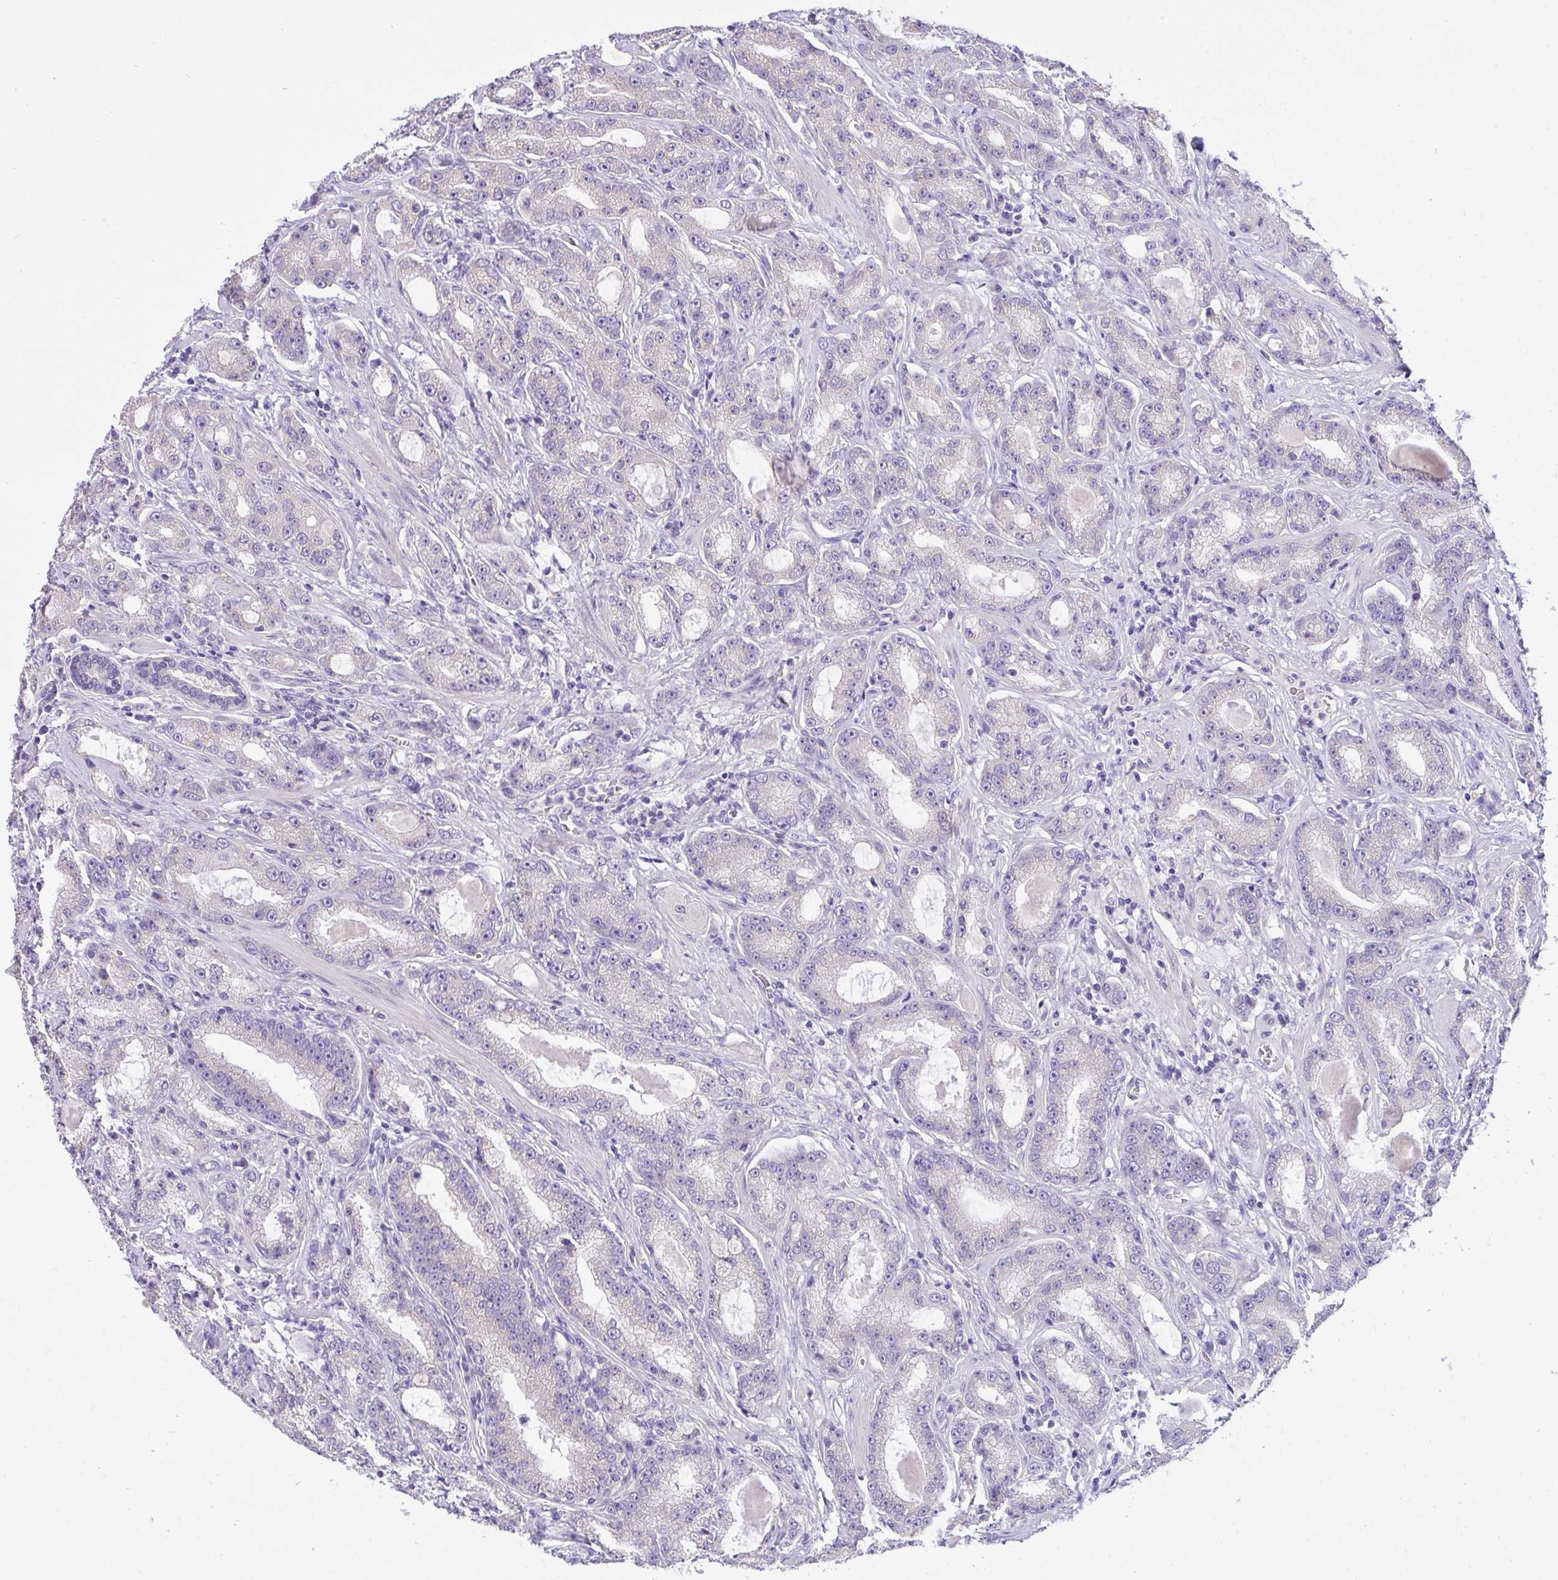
{"staining": {"intensity": "negative", "quantity": "none", "location": "none"}, "tissue": "prostate cancer", "cell_type": "Tumor cells", "image_type": "cancer", "snomed": [{"axis": "morphology", "description": "Adenocarcinoma, High grade"}, {"axis": "topography", "description": "Prostate"}], "caption": "Prostate adenocarcinoma (high-grade) stained for a protein using IHC shows no expression tumor cells.", "gene": "VGLL3", "patient": {"sex": "male", "age": 65}}